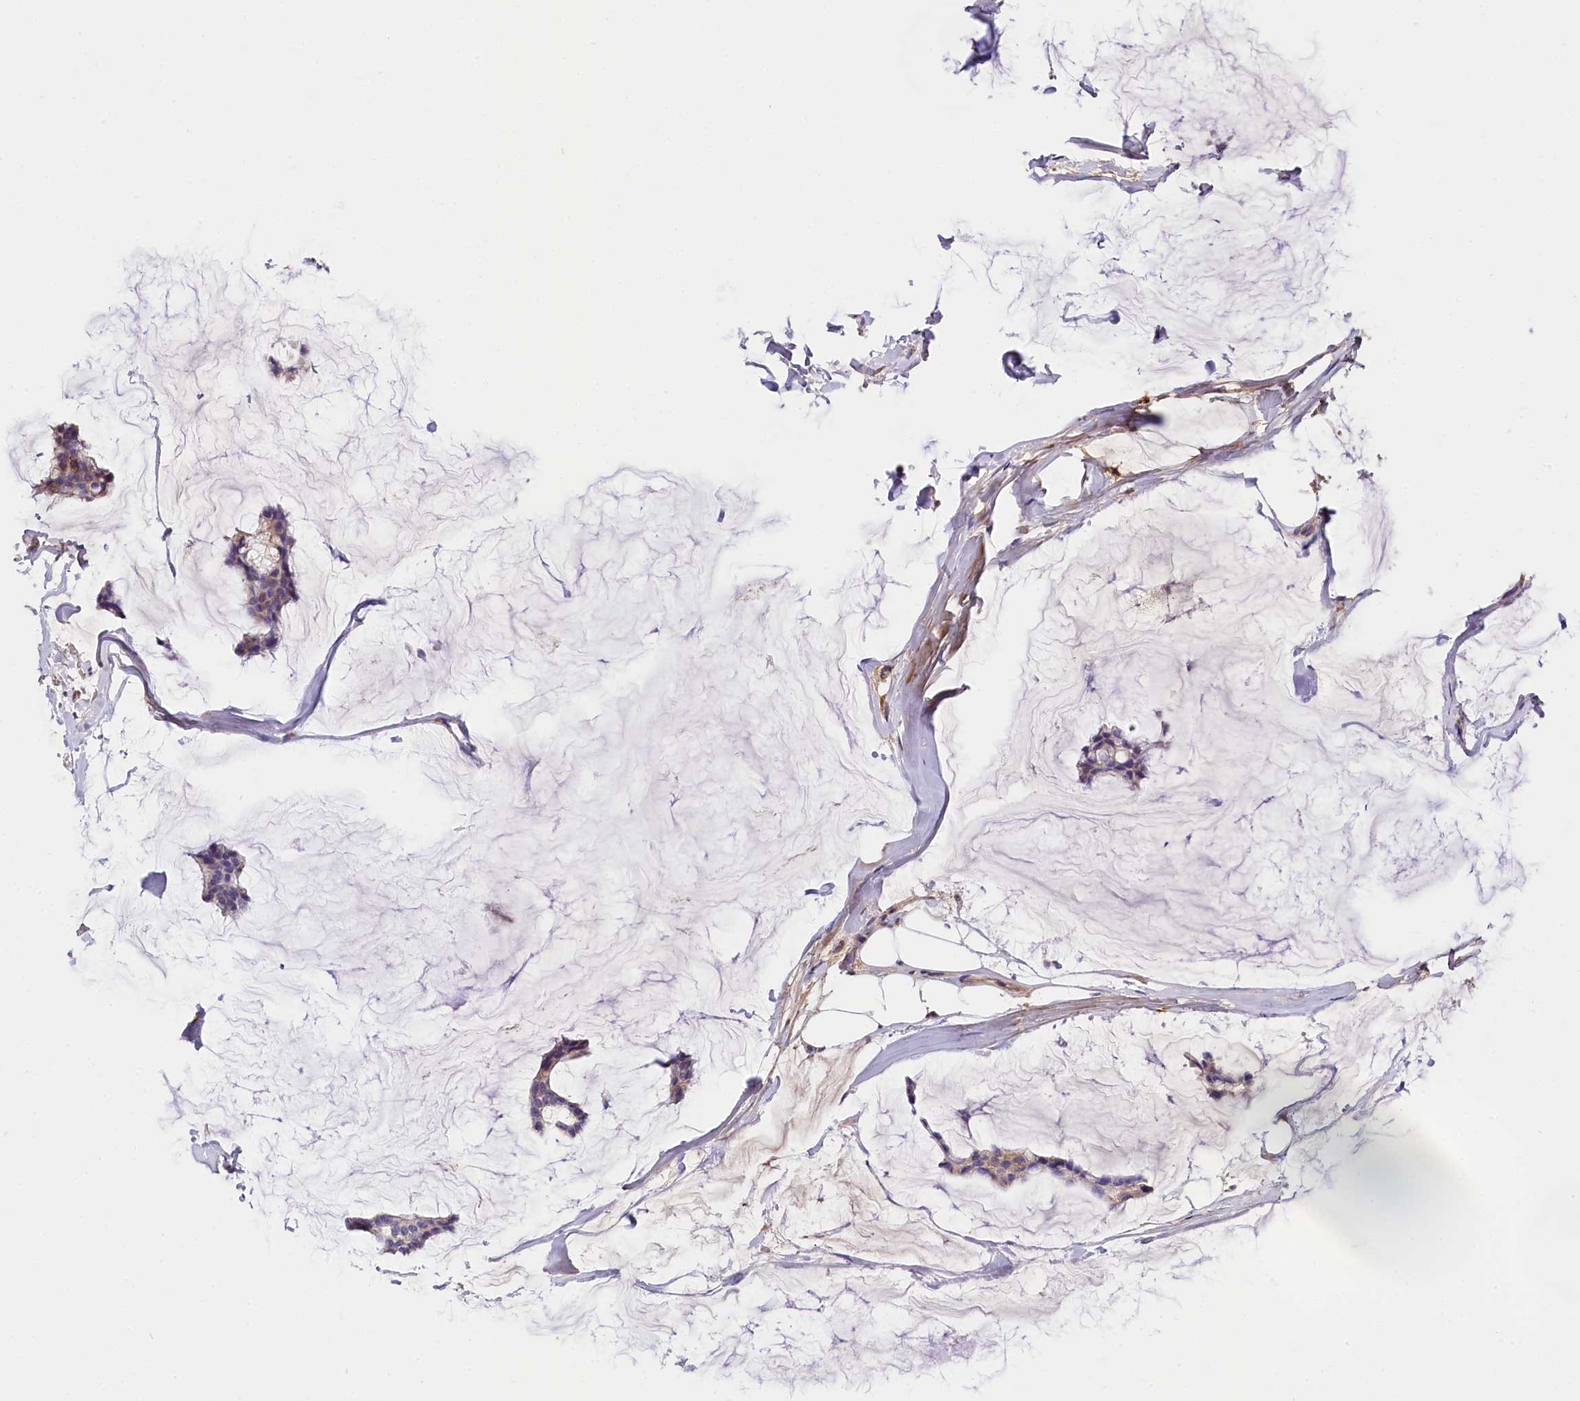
{"staining": {"intensity": "negative", "quantity": "none", "location": "none"}, "tissue": "breast cancer", "cell_type": "Tumor cells", "image_type": "cancer", "snomed": [{"axis": "morphology", "description": "Duct carcinoma"}, {"axis": "topography", "description": "Breast"}], "caption": "This is an immunohistochemistry image of breast cancer. There is no positivity in tumor cells.", "gene": "OAS3", "patient": {"sex": "female", "age": 93}}